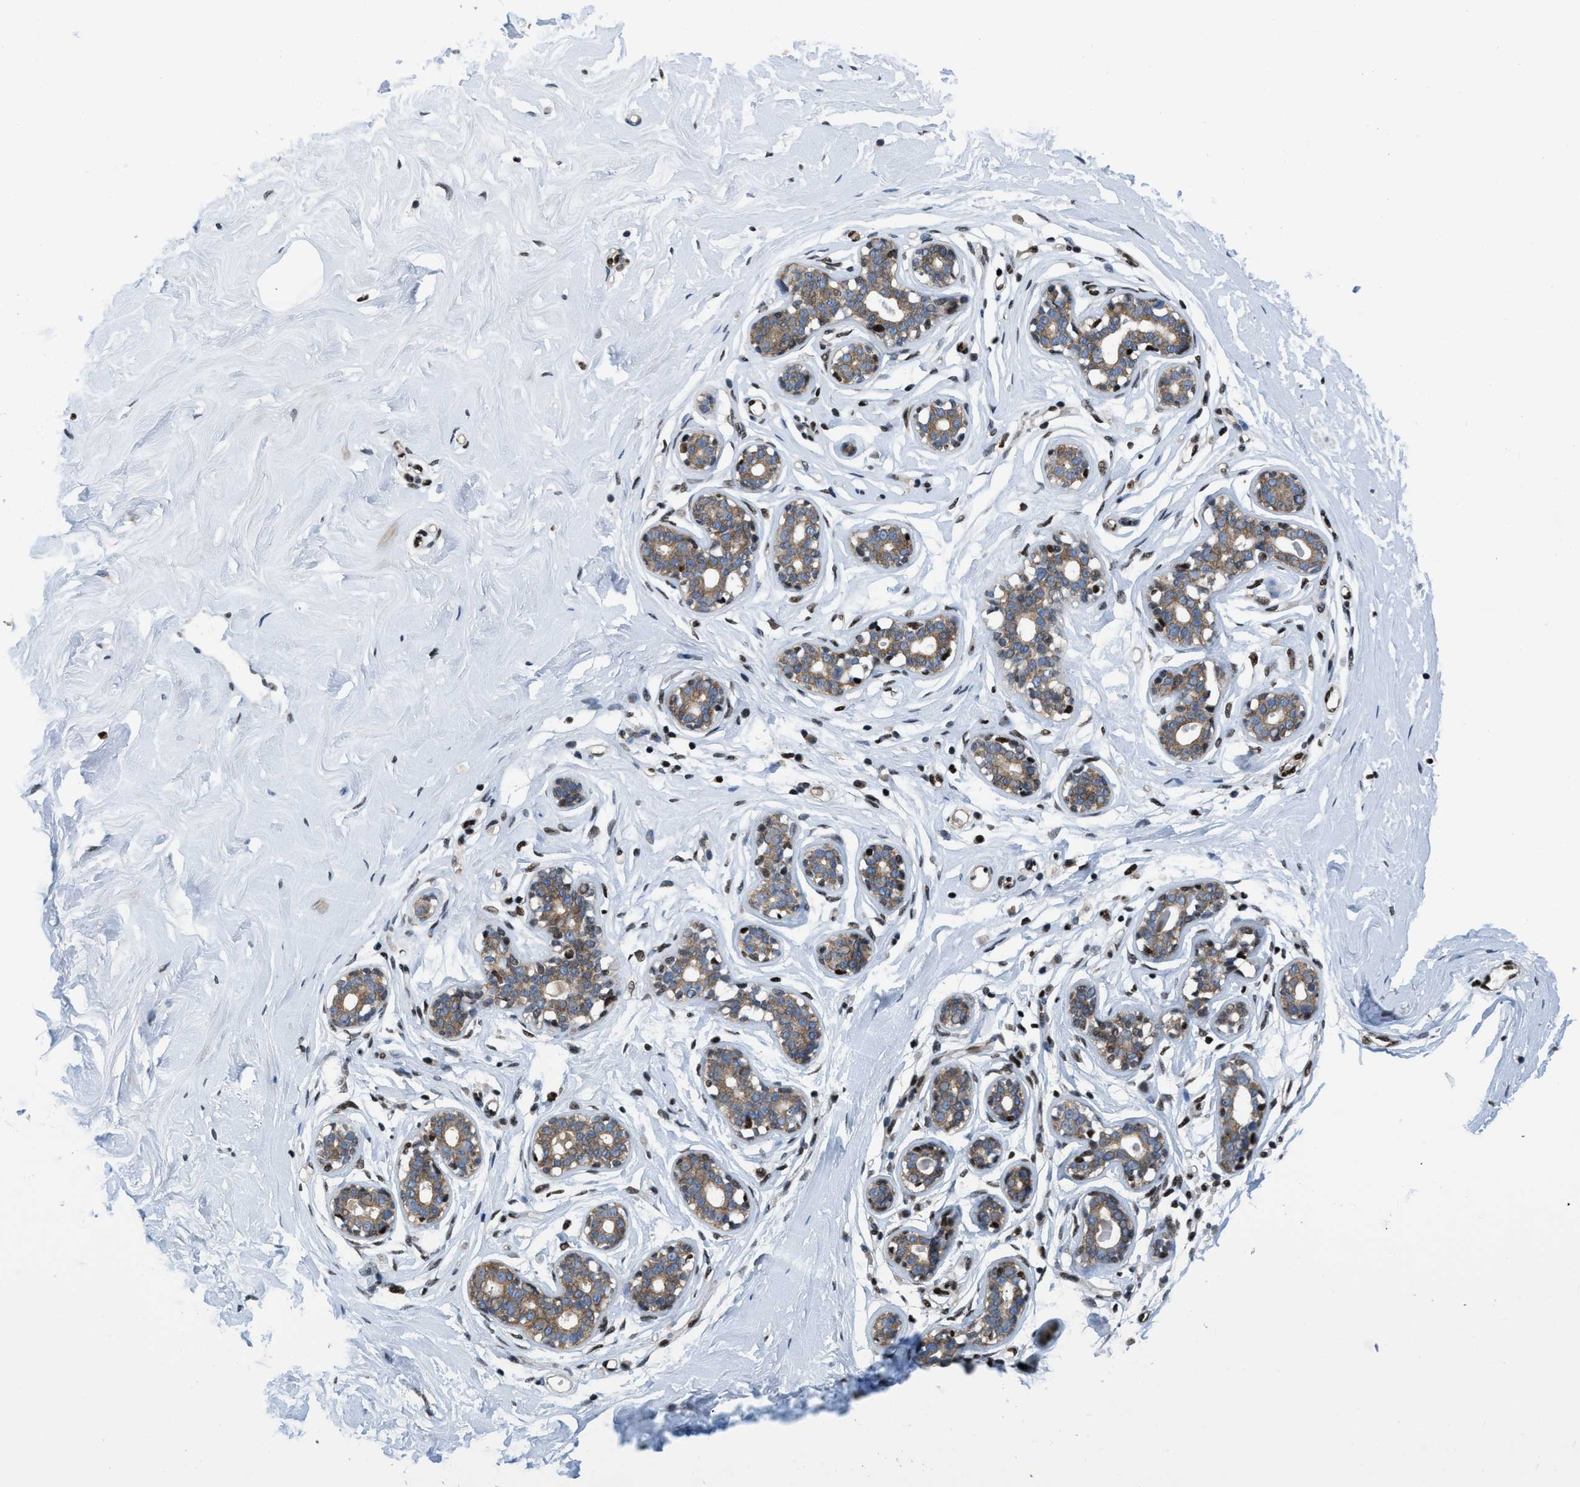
{"staining": {"intensity": "weak", "quantity": "25%-75%", "location": "cytoplasmic/membranous,nuclear"}, "tissue": "breast", "cell_type": "Adipocytes", "image_type": "normal", "snomed": [{"axis": "morphology", "description": "Normal tissue, NOS"}, {"axis": "topography", "description": "Breast"}], "caption": "IHC of unremarkable breast demonstrates low levels of weak cytoplasmic/membranous,nuclear positivity in approximately 25%-75% of adipocytes. Nuclei are stained in blue.", "gene": "PPP2CB", "patient": {"sex": "female", "age": 23}}